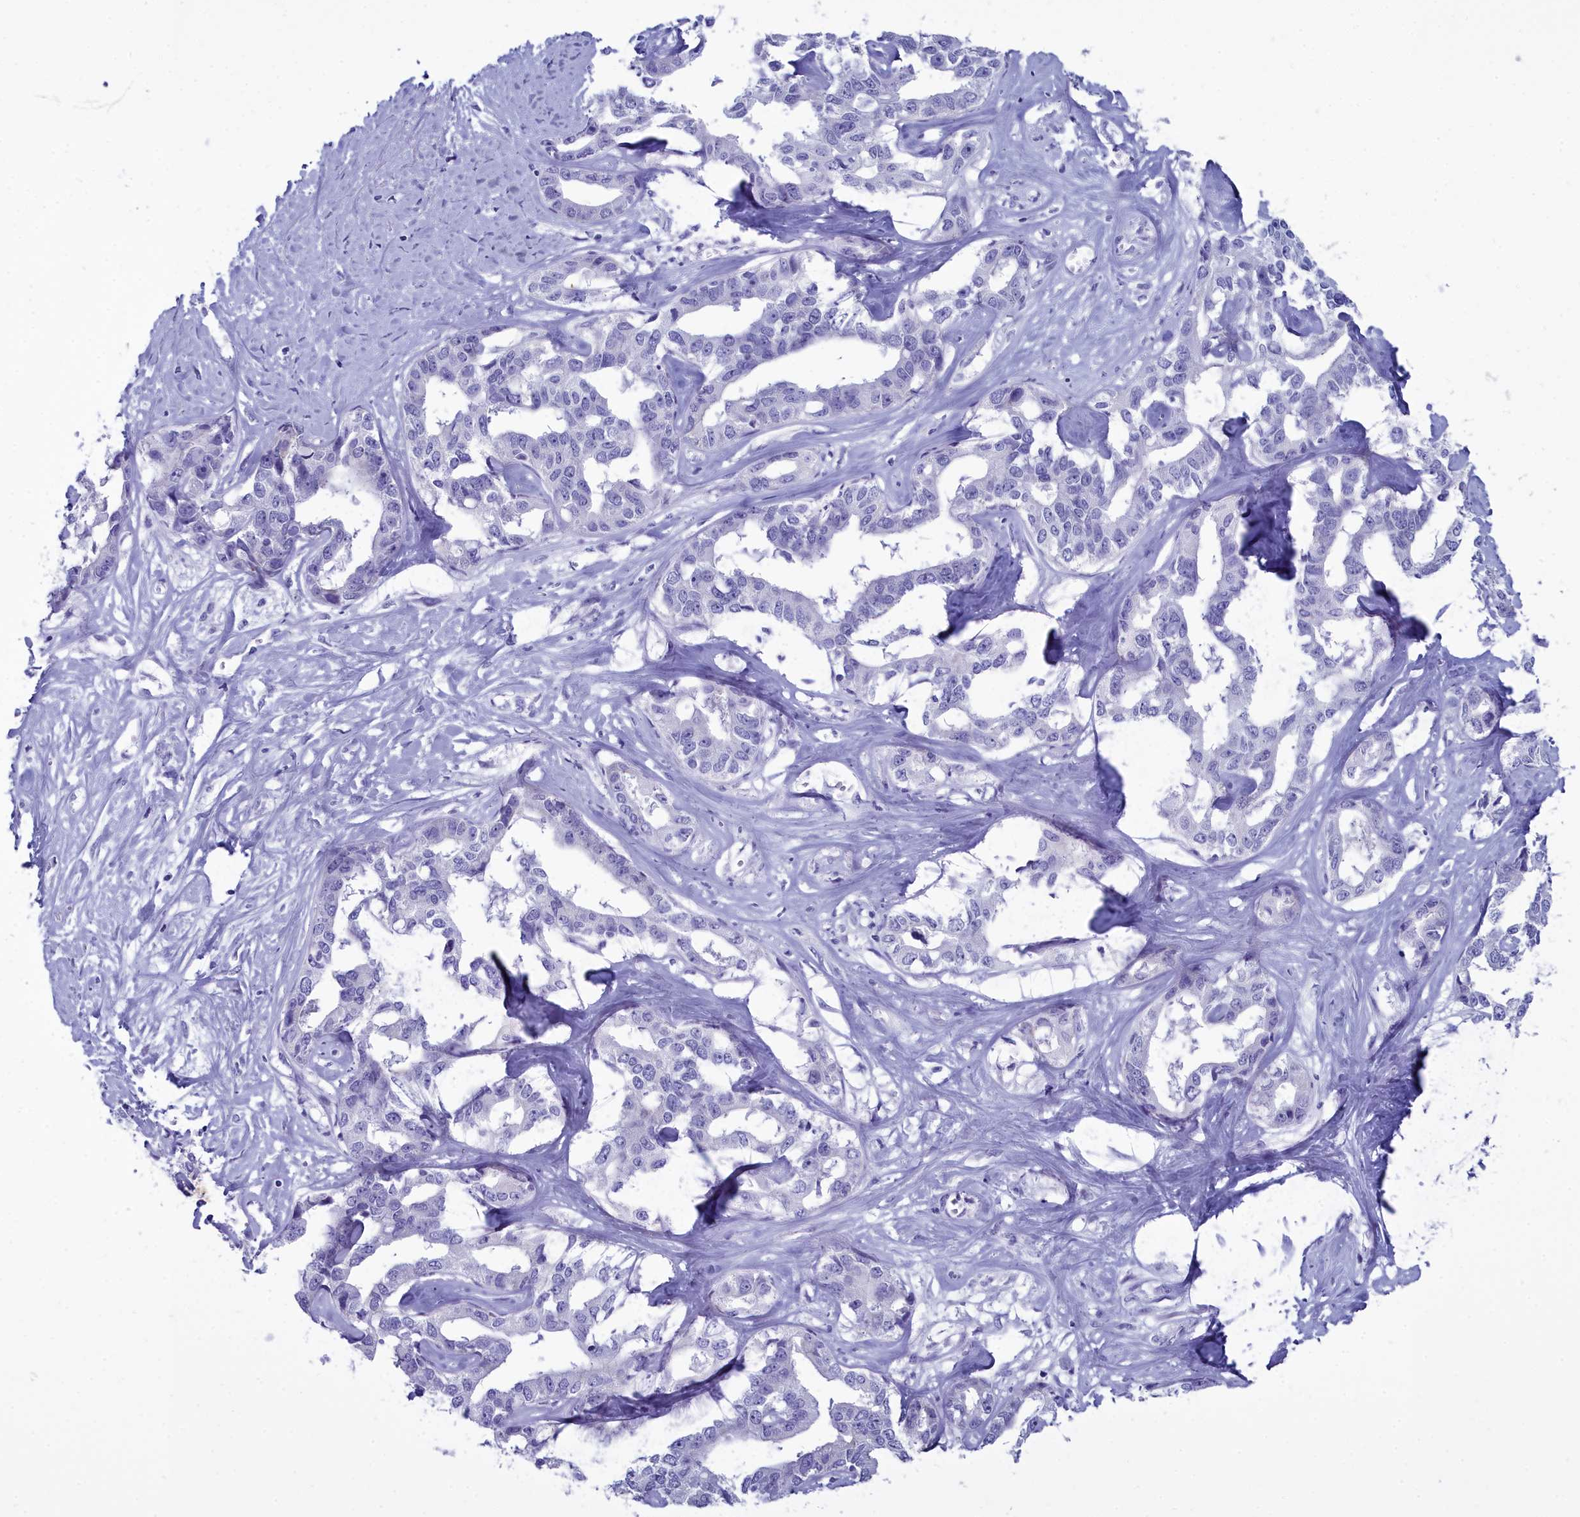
{"staining": {"intensity": "negative", "quantity": "none", "location": "none"}, "tissue": "liver cancer", "cell_type": "Tumor cells", "image_type": "cancer", "snomed": [{"axis": "morphology", "description": "Cholangiocarcinoma"}, {"axis": "topography", "description": "Liver"}], "caption": "High magnification brightfield microscopy of liver cancer stained with DAB (brown) and counterstained with hematoxylin (blue): tumor cells show no significant positivity.", "gene": "MAP6", "patient": {"sex": "male", "age": 59}}